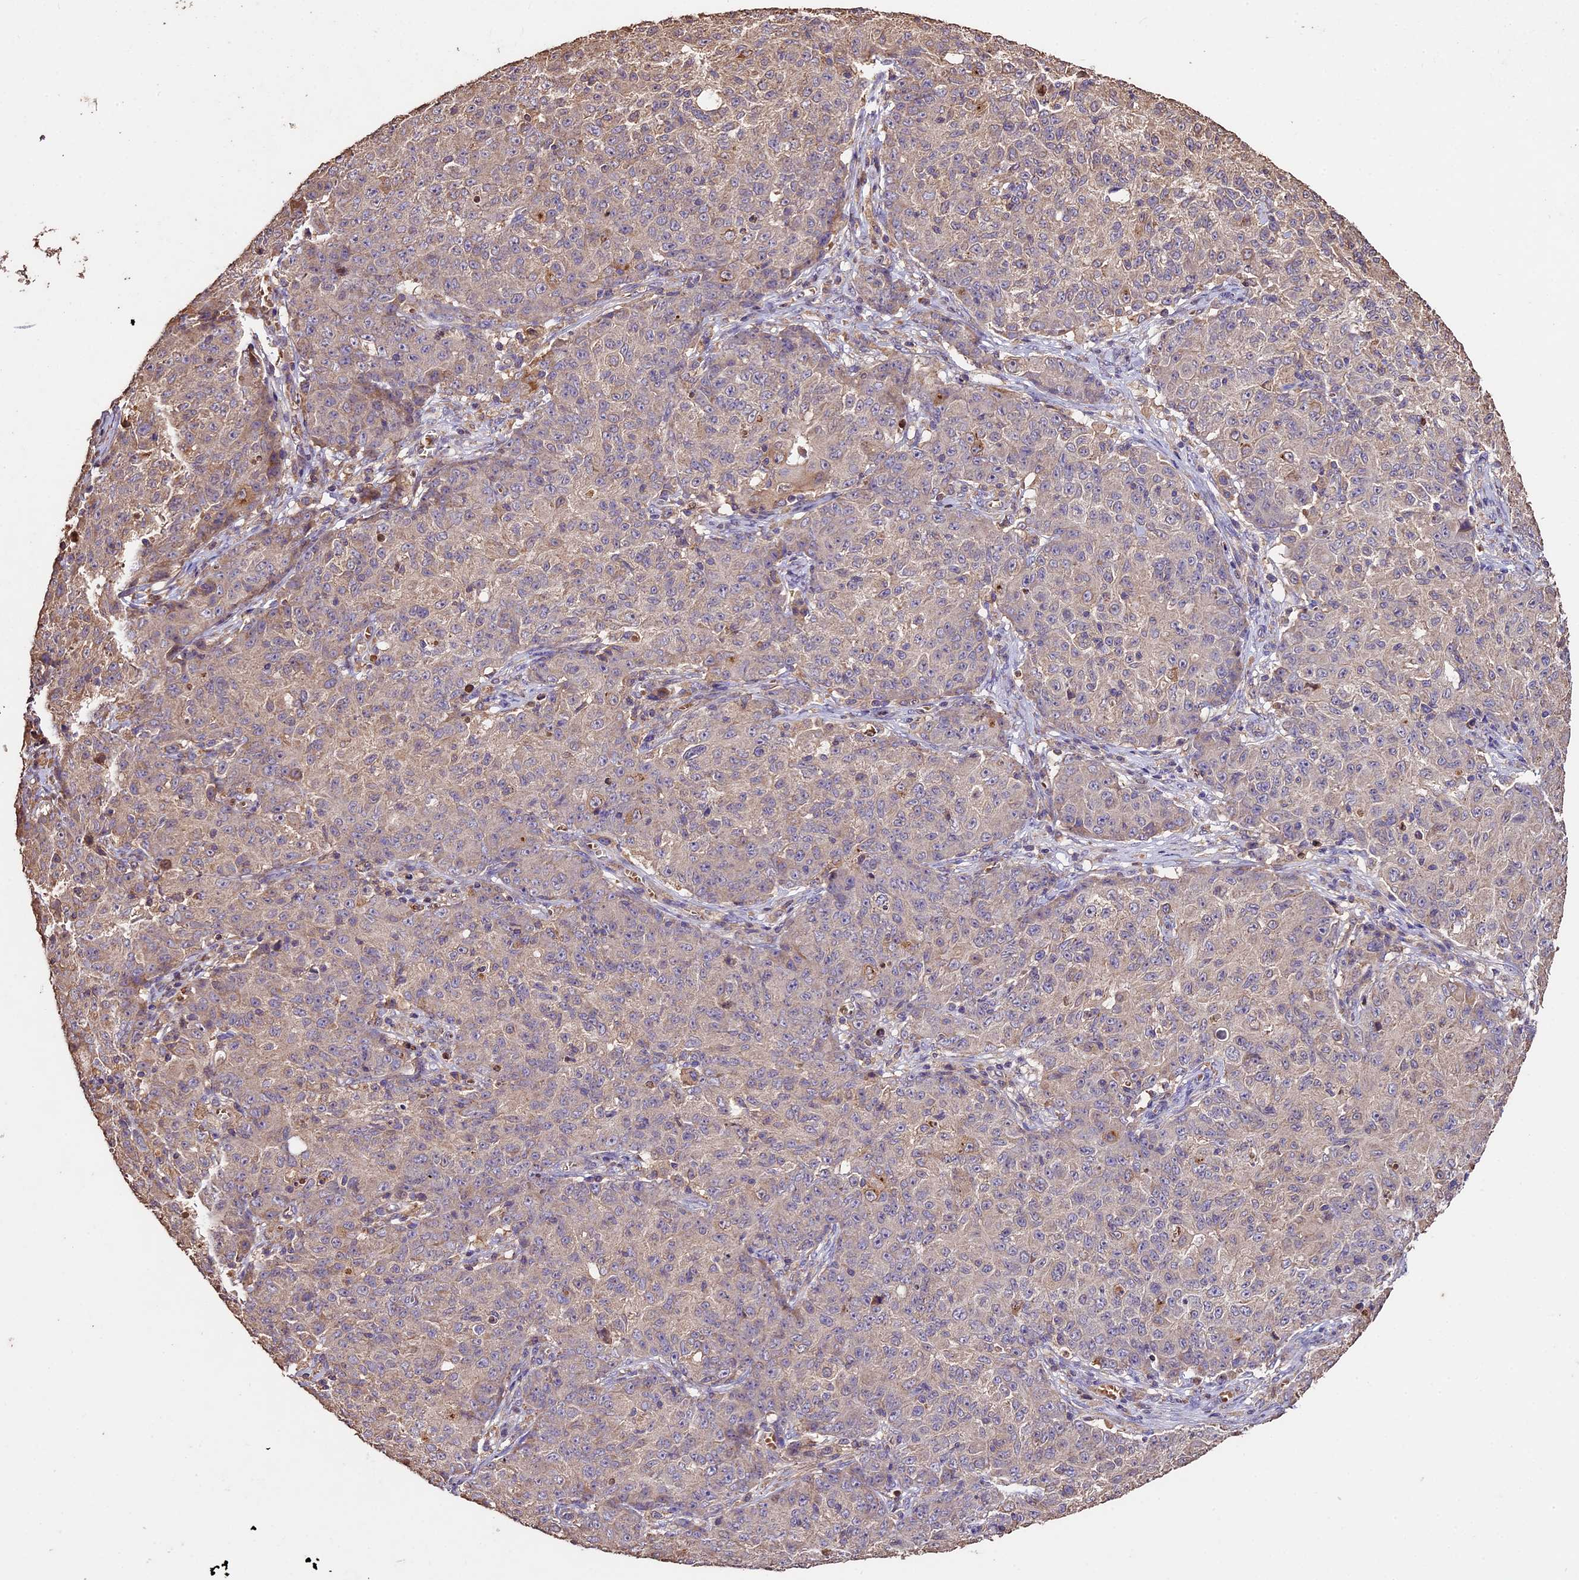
{"staining": {"intensity": "weak", "quantity": "<25%", "location": "cytoplasmic/membranous"}, "tissue": "ovarian cancer", "cell_type": "Tumor cells", "image_type": "cancer", "snomed": [{"axis": "morphology", "description": "Carcinoma, endometroid"}, {"axis": "topography", "description": "Ovary"}], "caption": "This is an immunohistochemistry image of human ovarian cancer. There is no positivity in tumor cells.", "gene": "CRLF1", "patient": {"sex": "female", "age": 42}}